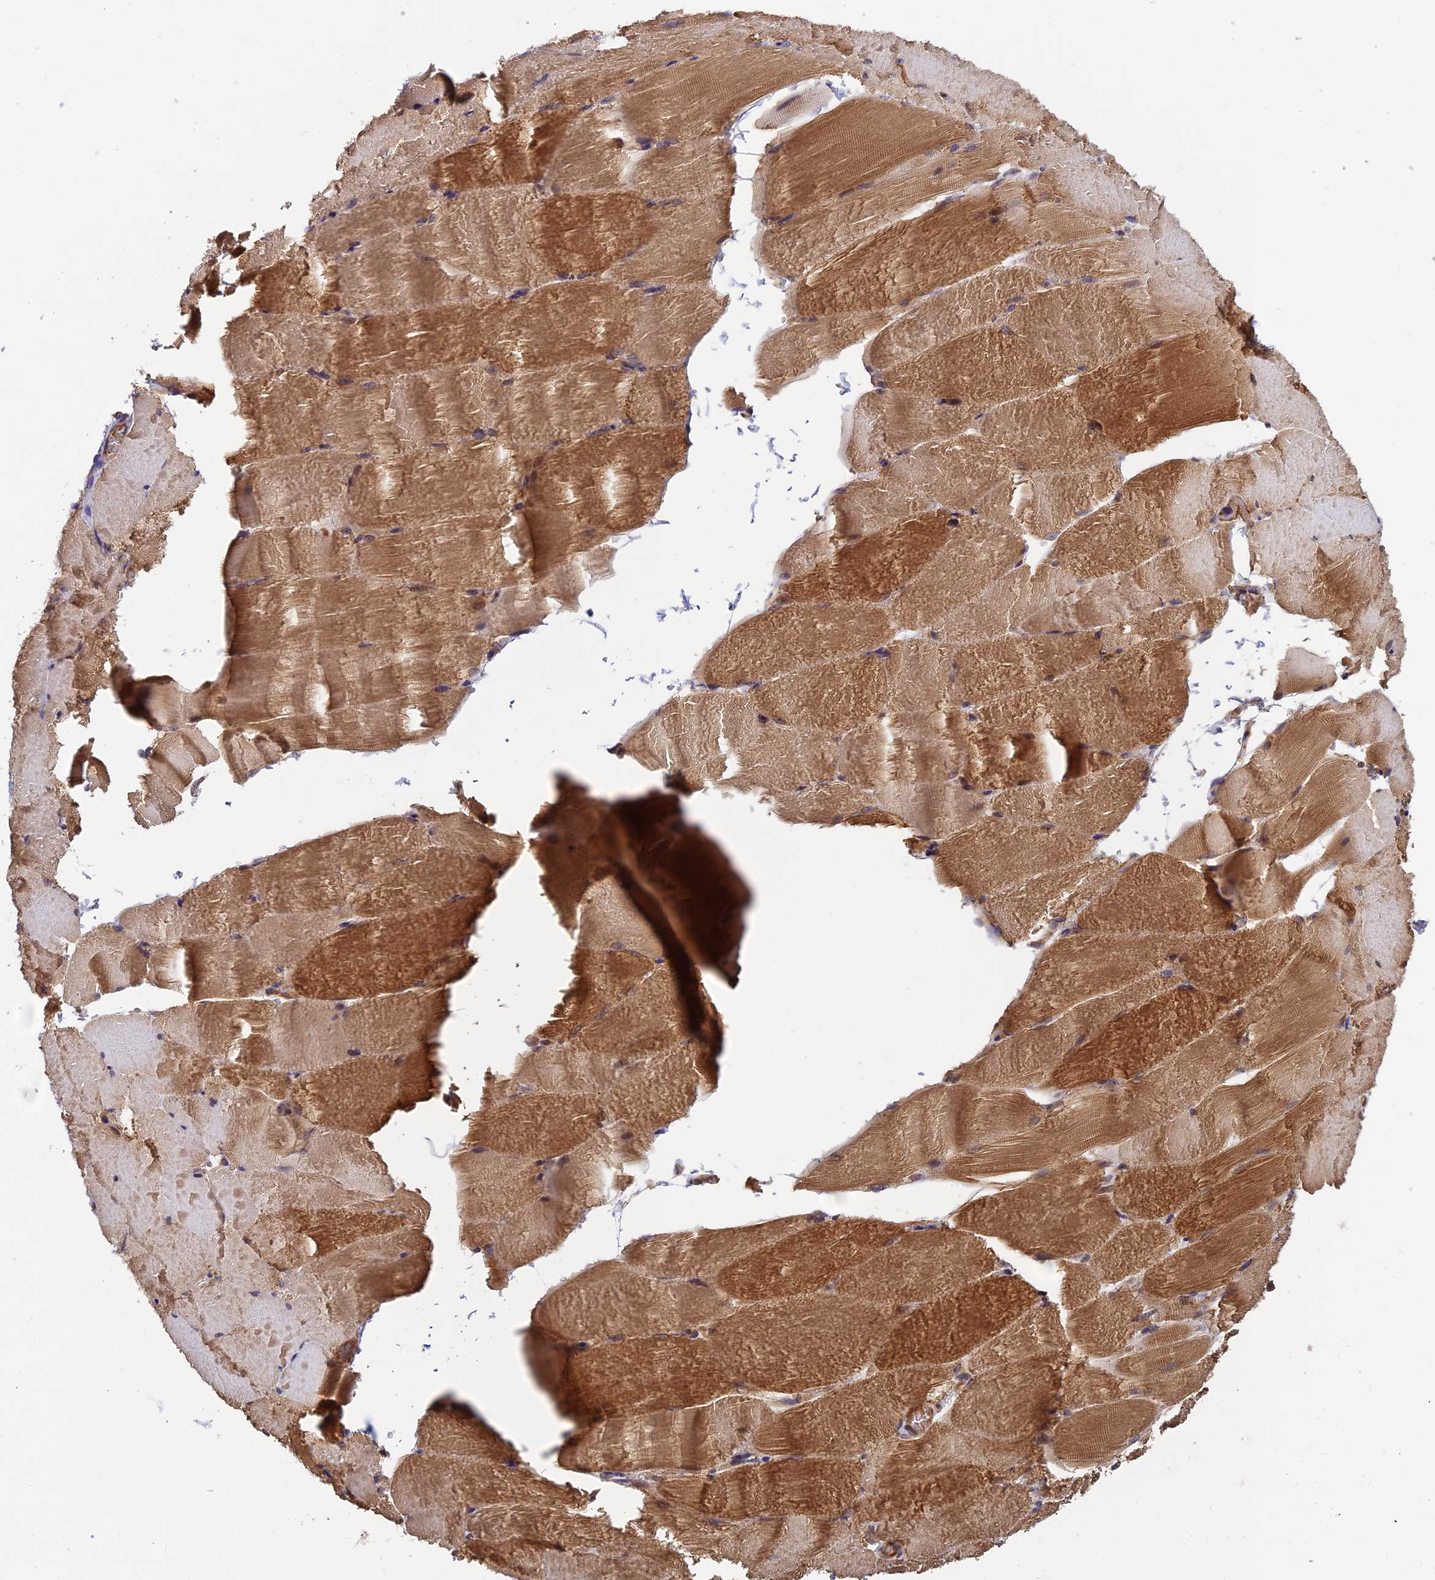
{"staining": {"intensity": "moderate", "quantity": "25%-75%", "location": "cytoplasmic/membranous"}, "tissue": "skeletal muscle", "cell_type": "Myocytes", "image_type": "normal", "snomed": [{"axis": "morphology", "description": "Normal tissue, NOS"}, {"axis": "topography", "description": "Skeletal muscle"}, {"axis": "topography", "description": "Parathyroid gland"}], "caption": "Moderate cytoplasmic/membranous positivity is appreciated in about 25%-75% of myocytes in normal skeletal muscle. Nuclei are stained in blue.", "gene": "MNS1", "patient": {"sex": "female", "age": 37}}